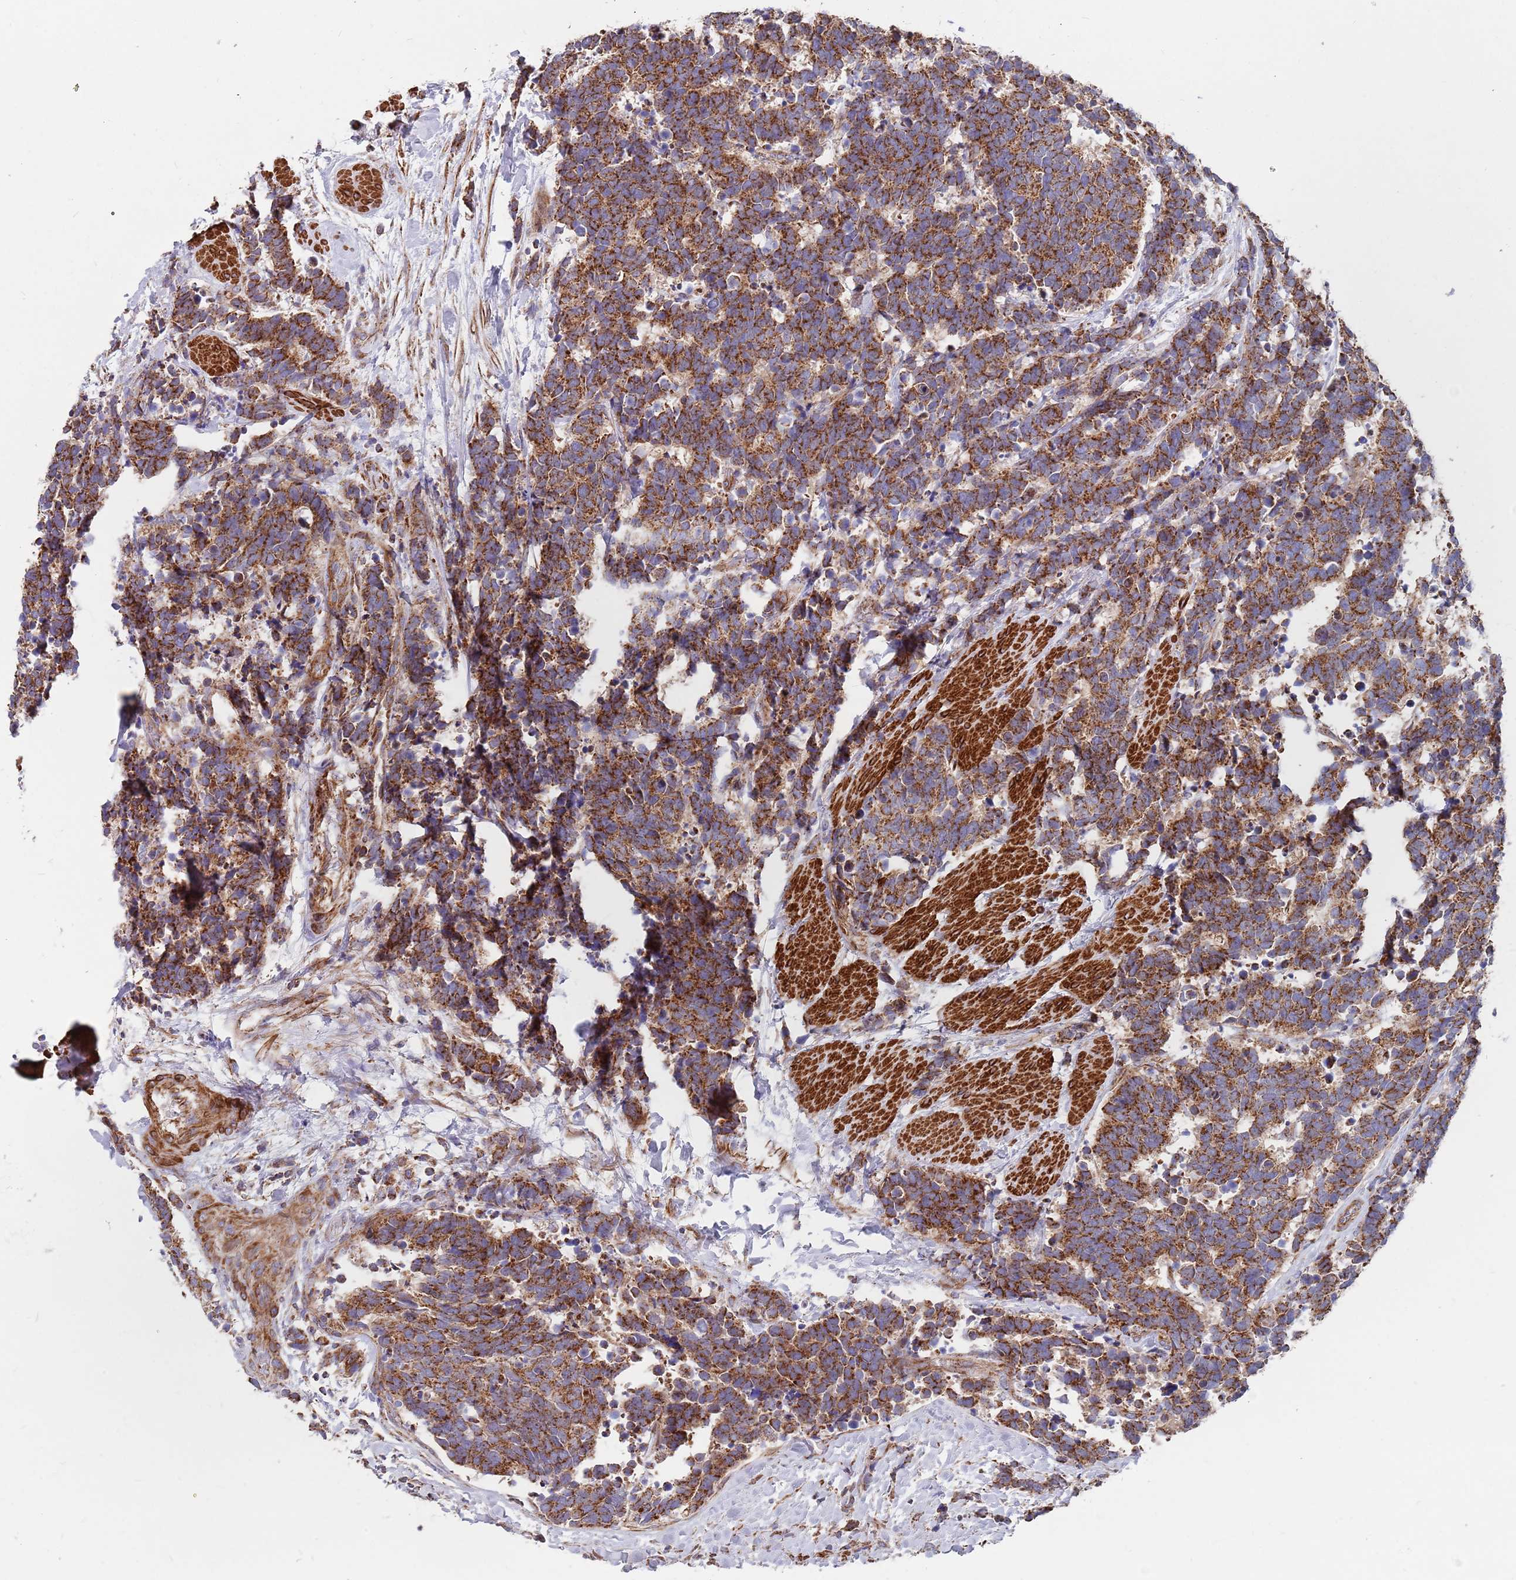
{"staining": {"intensity": "moderate", "quantity": ">75%", "location": "cytoplasmic/membranous"}, "tissue": "carcinoid", "cell_type": "Tumor cells", "image_type": "cancer", "snomed": [{"axis": "morphology", "description": "Carcinoma, NOS"}, {"axis": "morphology", "description": "Carcinoid, malignant, NOS"}, {"axis": "topography", "description": "Prostate"}], "caption": "Carcinoid stained with IHC exhibits moderate cytoplasmic/membranous positivity in approximately >75% of tumor cells. (DAB IHC, brown staining for protein, blue staining for nuclei).", "gene": "WDFY3", "patient": {"sex": "male", "age": 57}}